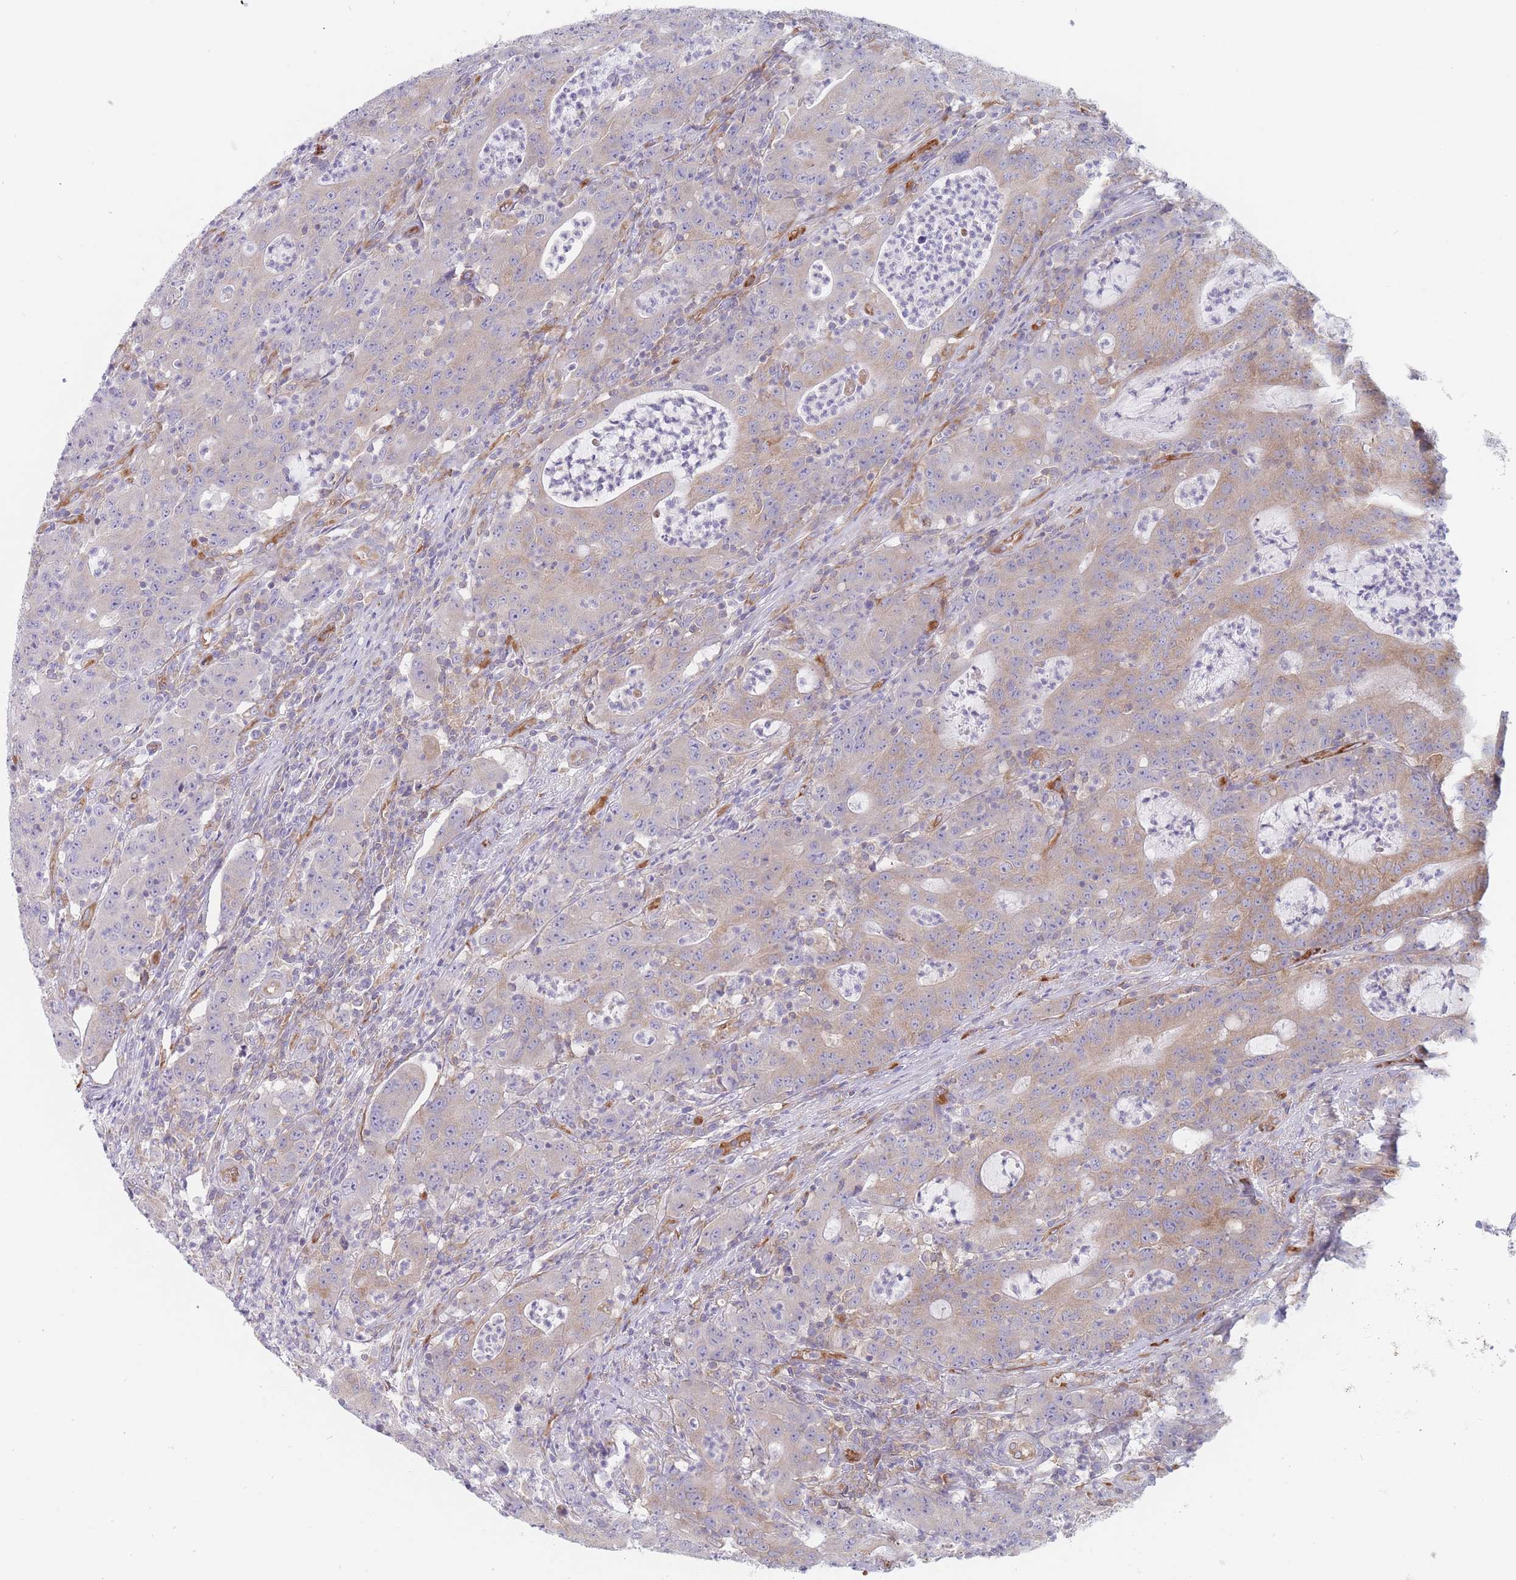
{"staining": {"intensity": "weak", "quantity": "25%-75%", "location": "cytoplasmic/membranous"}, "tissue": "colorectal cancer", "cell_type": "Tumor cells", "image_type": "cancer", "snomed": [{"axis": "morphology", "description": "Adenocarcinoma, NOS"}, {"axis": "topography", "description": "Colon"}], "caption": "IHC (DAB (3,3'-diaminobenzidine)) staining of colorectal cancer (adenocarcinoma) displays weak cytoplasmic/membranous protein expression in approximately 25%-75% of tumor cells.", "gene": "MAP1S", "patient": {"sex": "male", "age": 83}}